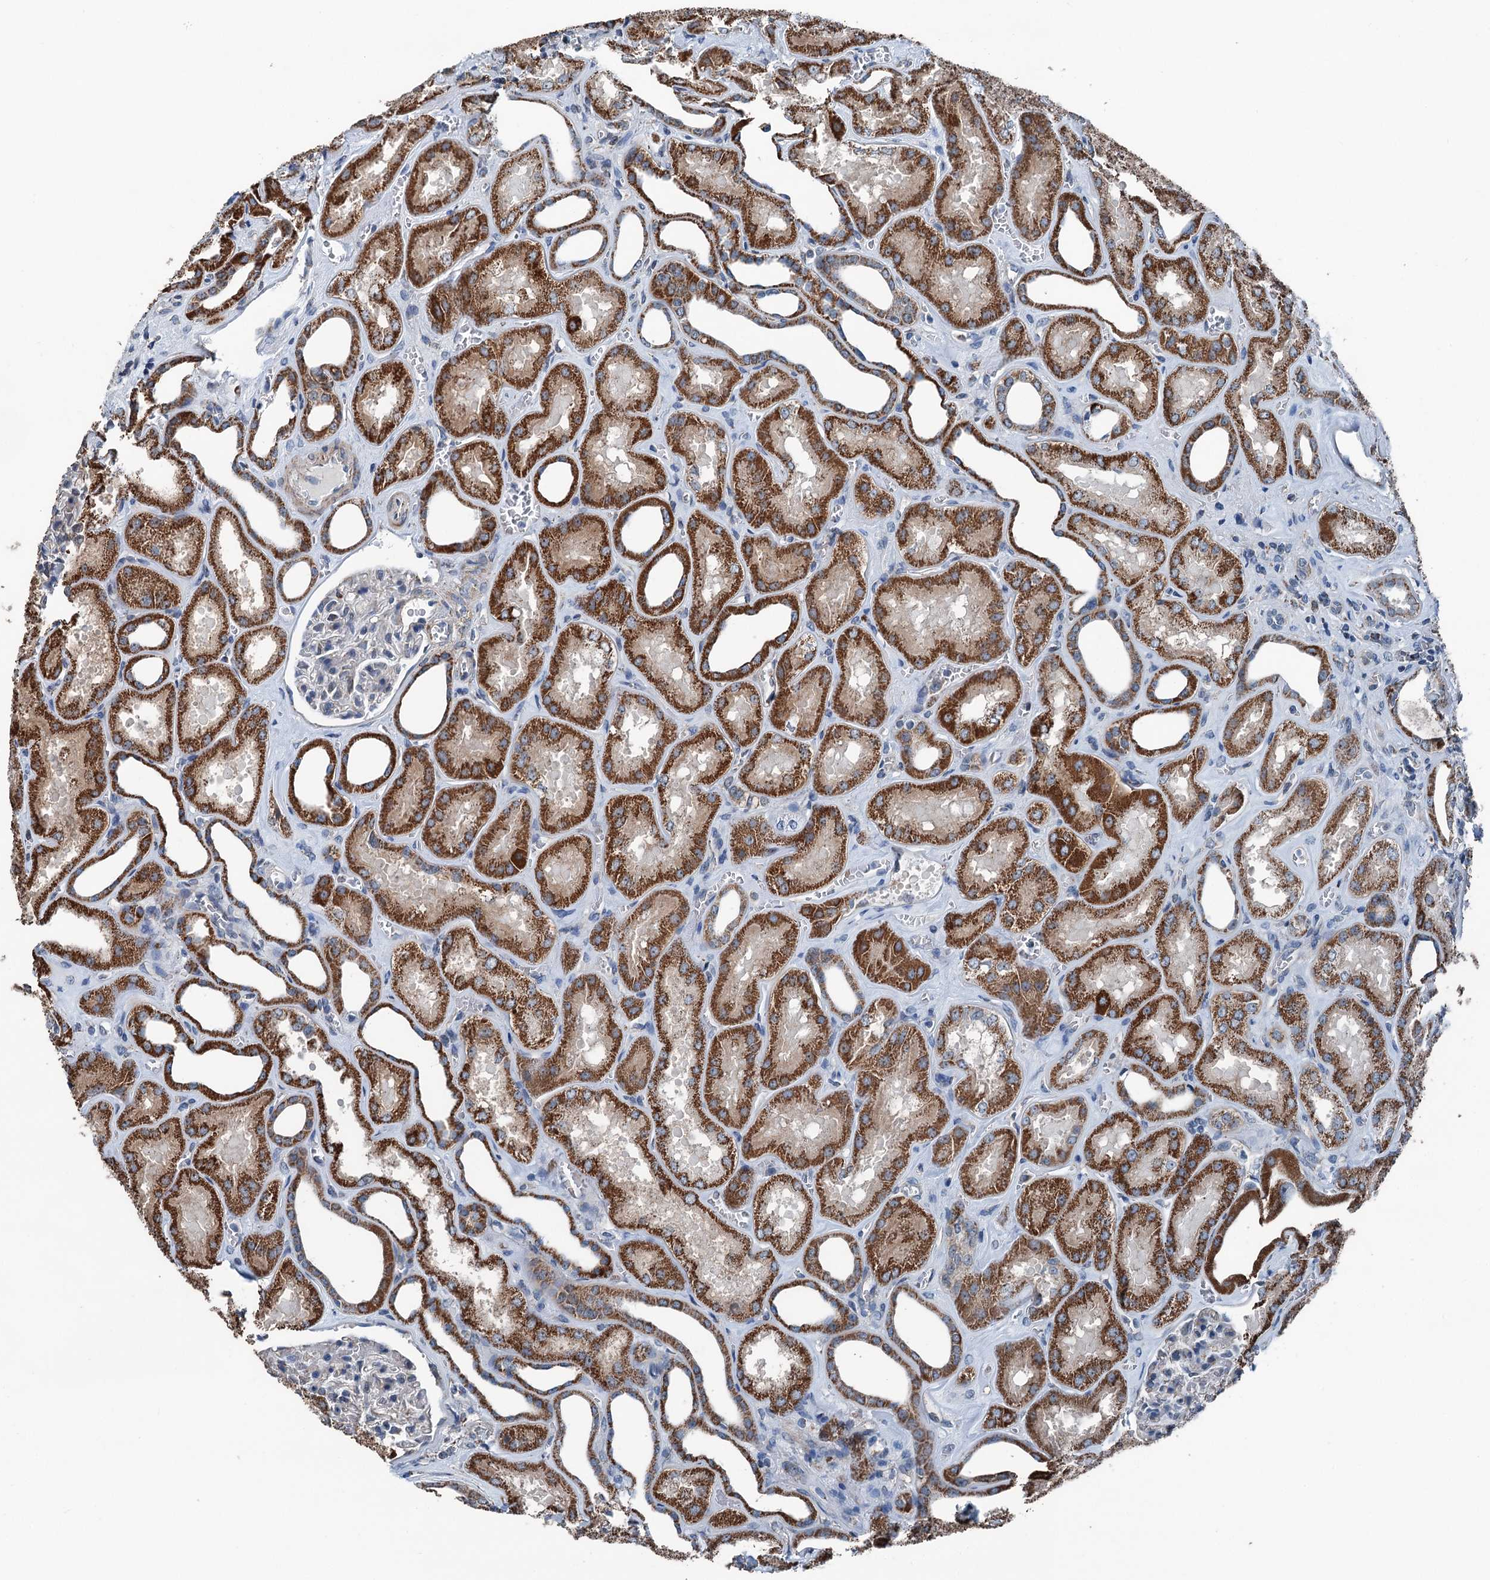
{"staining": {"intensity": "negative", "quantity": "none", "location": "none"}, "tissue": "kidney", "cell_type": "Cells in glomeruli", "image_type": "normal", "snomed": [{"axis": "morphology", "description": "Normal tissue, NOS"}, {"axis": "morphology", "description": "Adenocarcinoma, NOS"}, {"axis": "topography", "description": "Kidney"}], "caption": "Kidney stained for a protein using immunohistochemistry demonstrates no staining cells in glomeruli.", "gene": "TRPT1", "patient": {"sex": "female", "age": 68}}